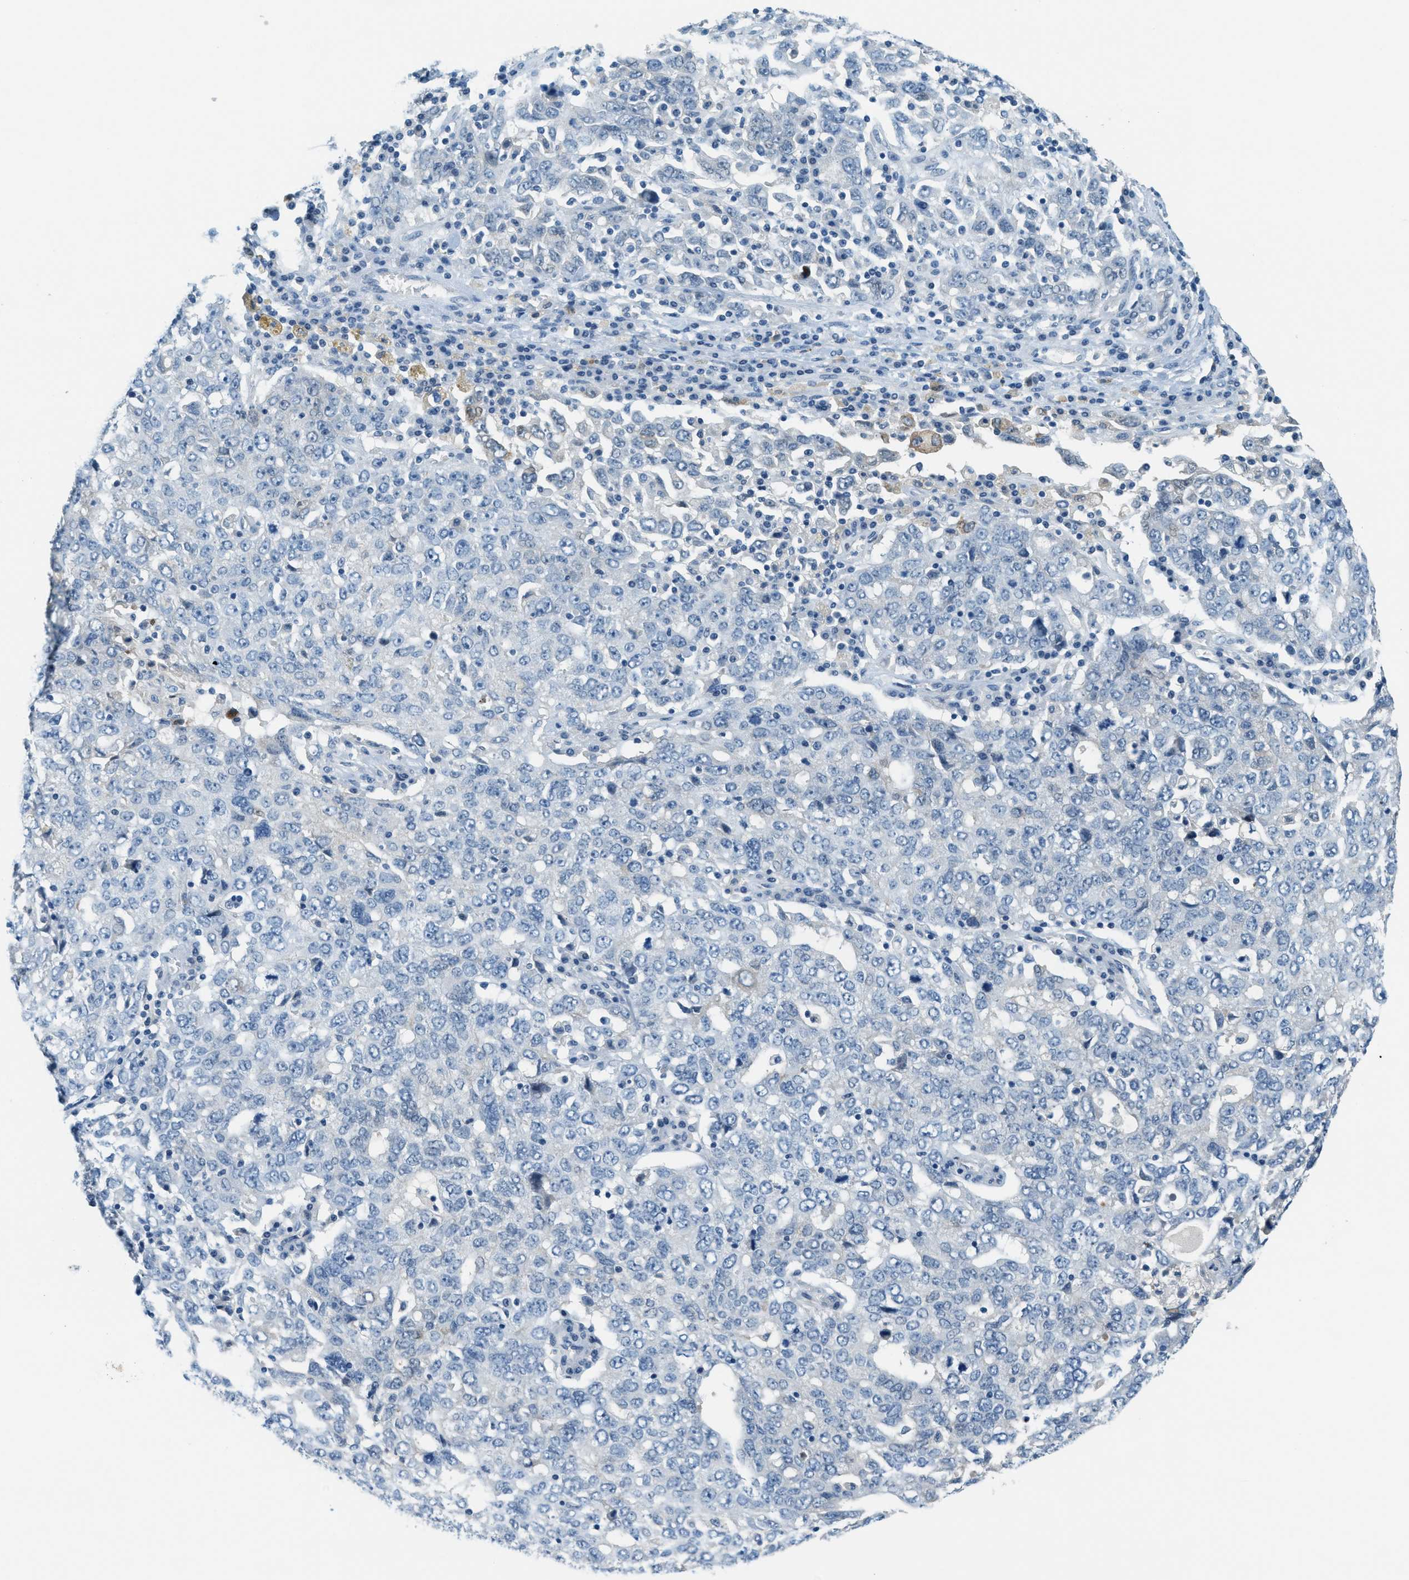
{"staining": {"intensity": "moderate", "quantity": "<25%", "location": "cytoplasmic/membranous"}, "tissue": "ovarian cancer", "cell_type": "Tumor cells", "image_type": "cancer", "snomed": [{"axis": "morphology", "description": "Carcinoma, endometroid"}, {"axis": "topography", "description": "Ovary"}], "caption": "Immunohistochemistry of ovarian cancer (endometroid carcinoma) displays low levels of moderate cytoplasmic/membranous staining in about <25% of tumor cells. Nuclei are stained in blue.", "gene": "CYP4X1", "patient": {"sex": "female", "age": 62}}